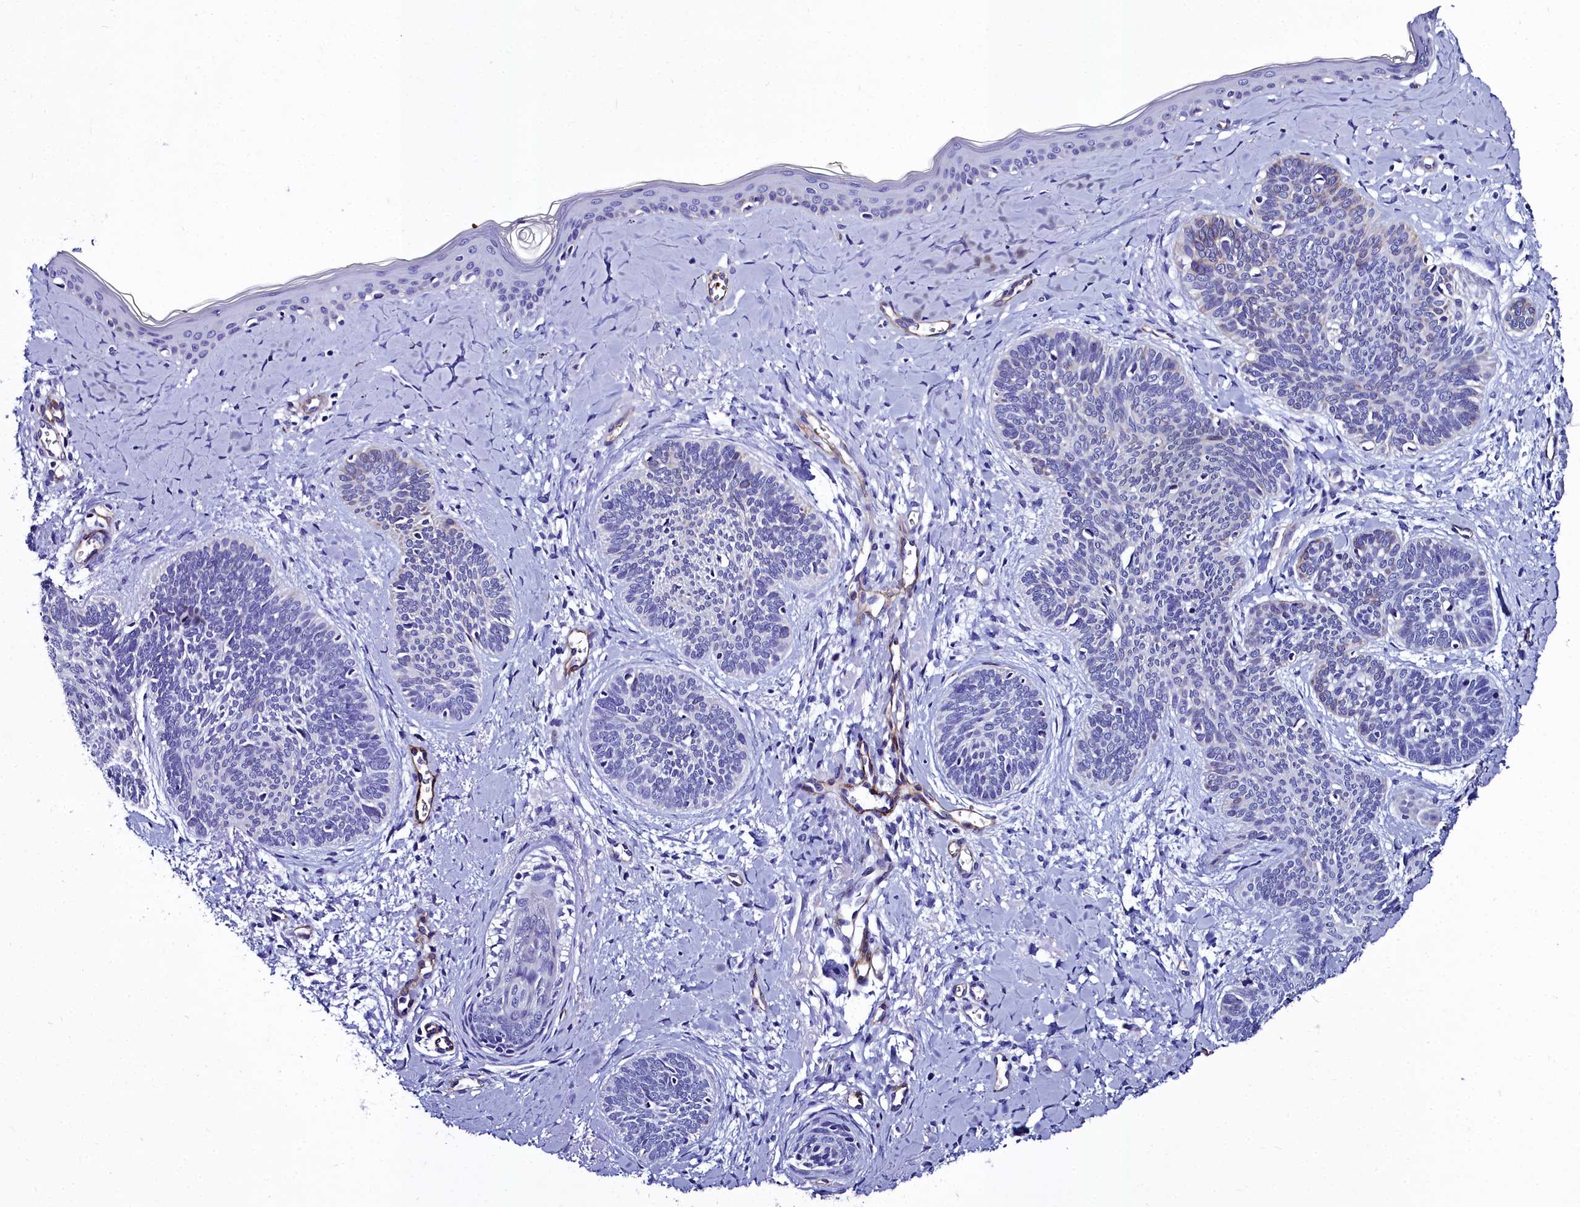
{"staining": {"intensity": "moderate", "quantity": "<25%", "location": "cytoplasmic/membranous"}, "tissue": "skin cancer", "cell_type": "Tumor cells", "image_type": "cancer", "snomed": [{"axis": "morphology", "description": "Basal cell carcinoma"}, {"axis": "topography", "description": "Skin"}], "caption": "Protein staining displays moderate cytoplasmic/membranous expression in about <25% of tumor cells in skin basal cell carcinoma.", "gene": "CYP4F11", "patient": {"sex": "female", "age": 81}}